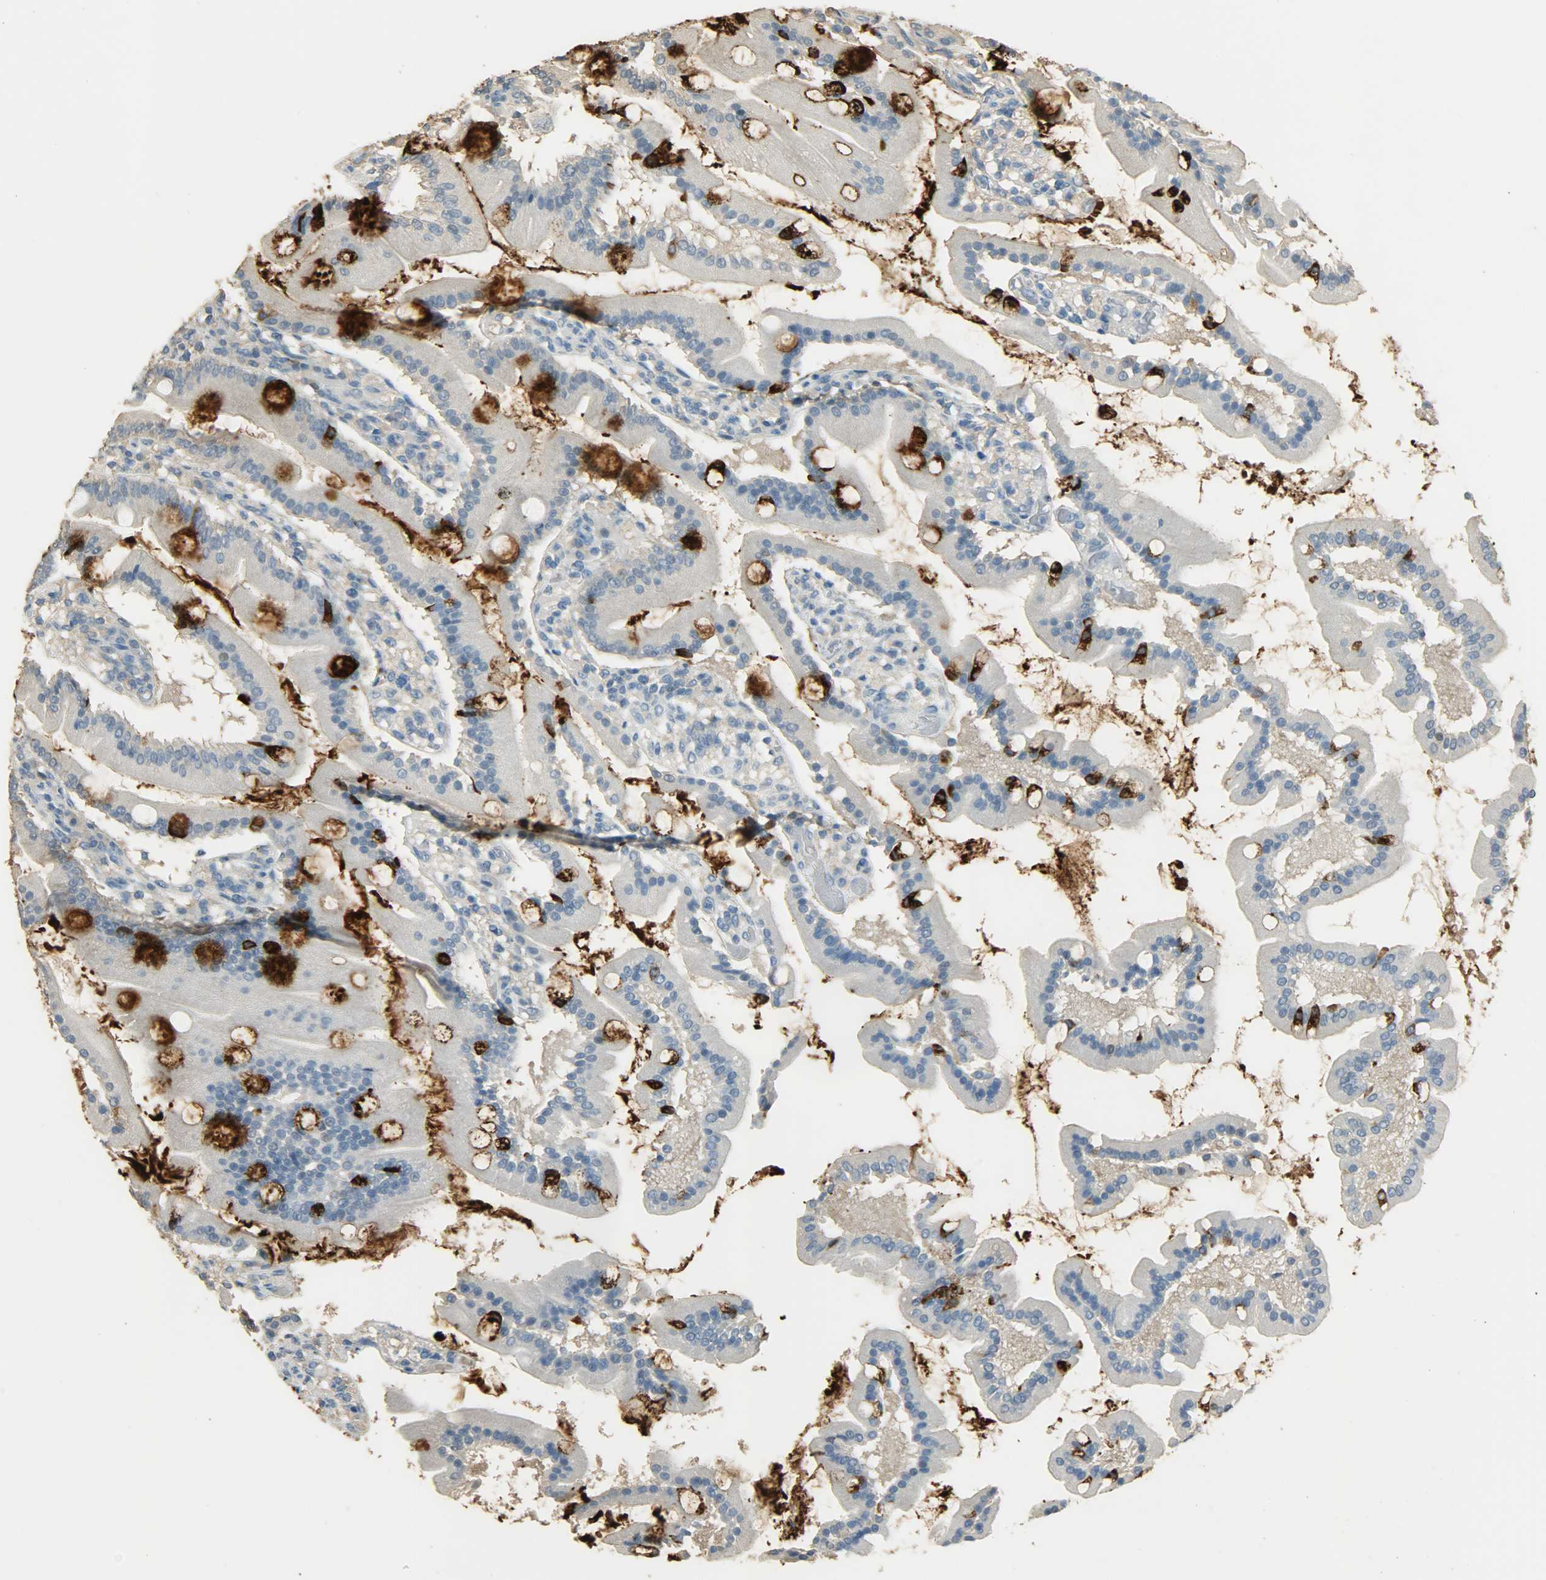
{"staining": {"intensity": "strong", "quantity": ">75%", "location": "cytoplasmic/membranous"}, "tissue": "duodenum", "cell_type": "Glandular cells", "image_type": "normal", "snomed": [{"axis": "morphology", "description": "Normal tissue, NOS"}, {"axis": "topography", "description": "Duodenum"}], "caption": "A high amount of strong cytoplasmic/membranous staining is appreciated in about >75% of glandular cells in unremarkable duodenum. (Stains: DAB (3,3'-diaminobenzidine) in brown, nuclei in blue, Microscopy: brightfield microscopy at high magnification).", "gene": "PRMT5", "patient": {"sex": "female", "age": 64}}